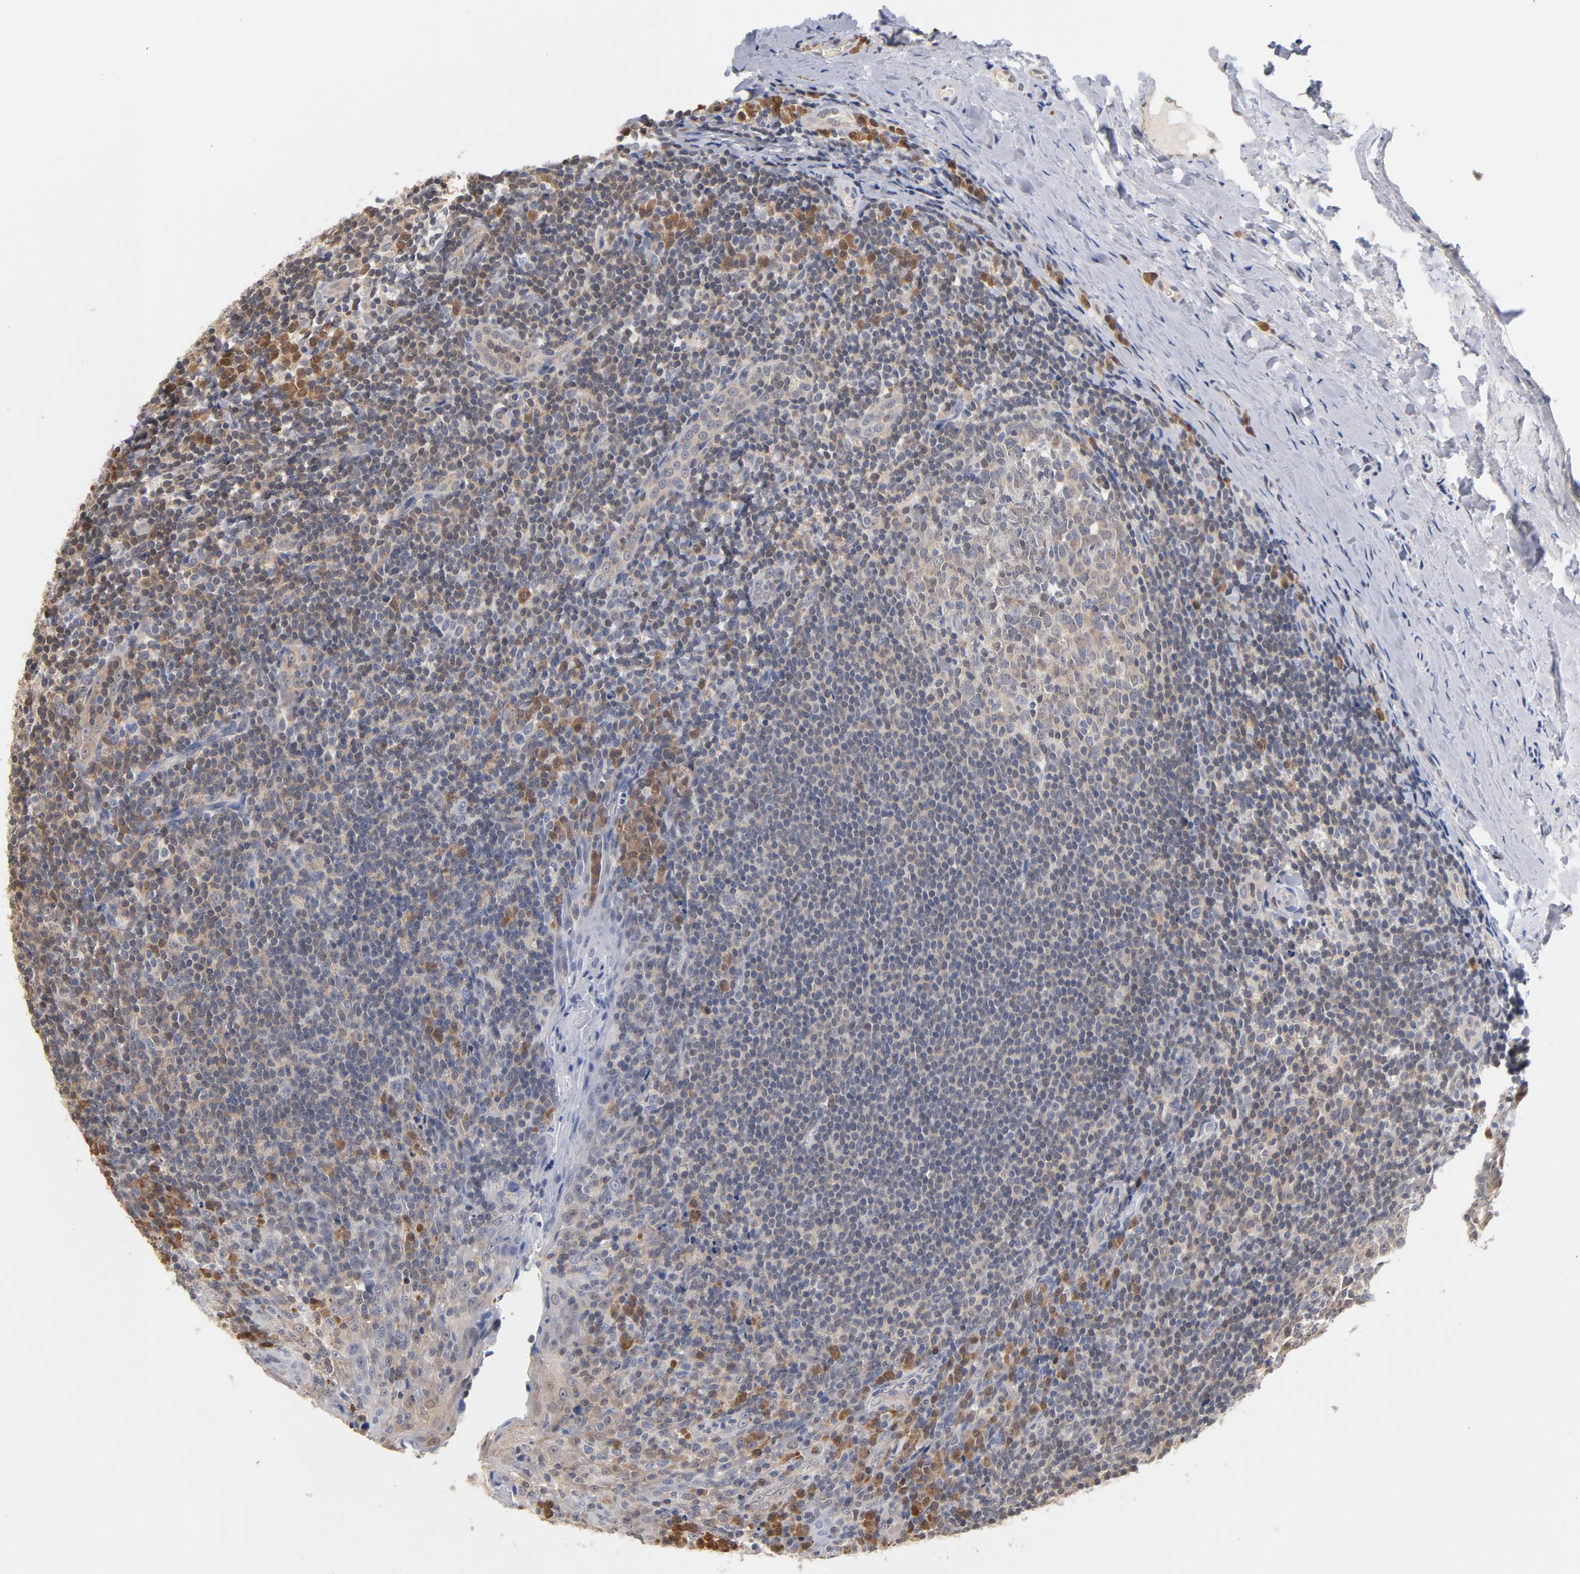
{"staining": {"intensity": "weak", "quantity": "25%-75%", "location": "cytoplasmic/membranous"}, "tissue": "tonsil", "cell_type": "Germinal center cells", "image_type": "normal", "snomed": [{"axis": "morphology", "description": "Normal tissue, NOS"}, {"axis": "topography", "description": "Tonsil"}], "caption": "A low amount of weak cytoplasmic/membranous staining is identified in about 25%-75% of germinal center cells in normal tonsil.", "gene": "MIF", "patient": {"sex": "male", "age": 31}}